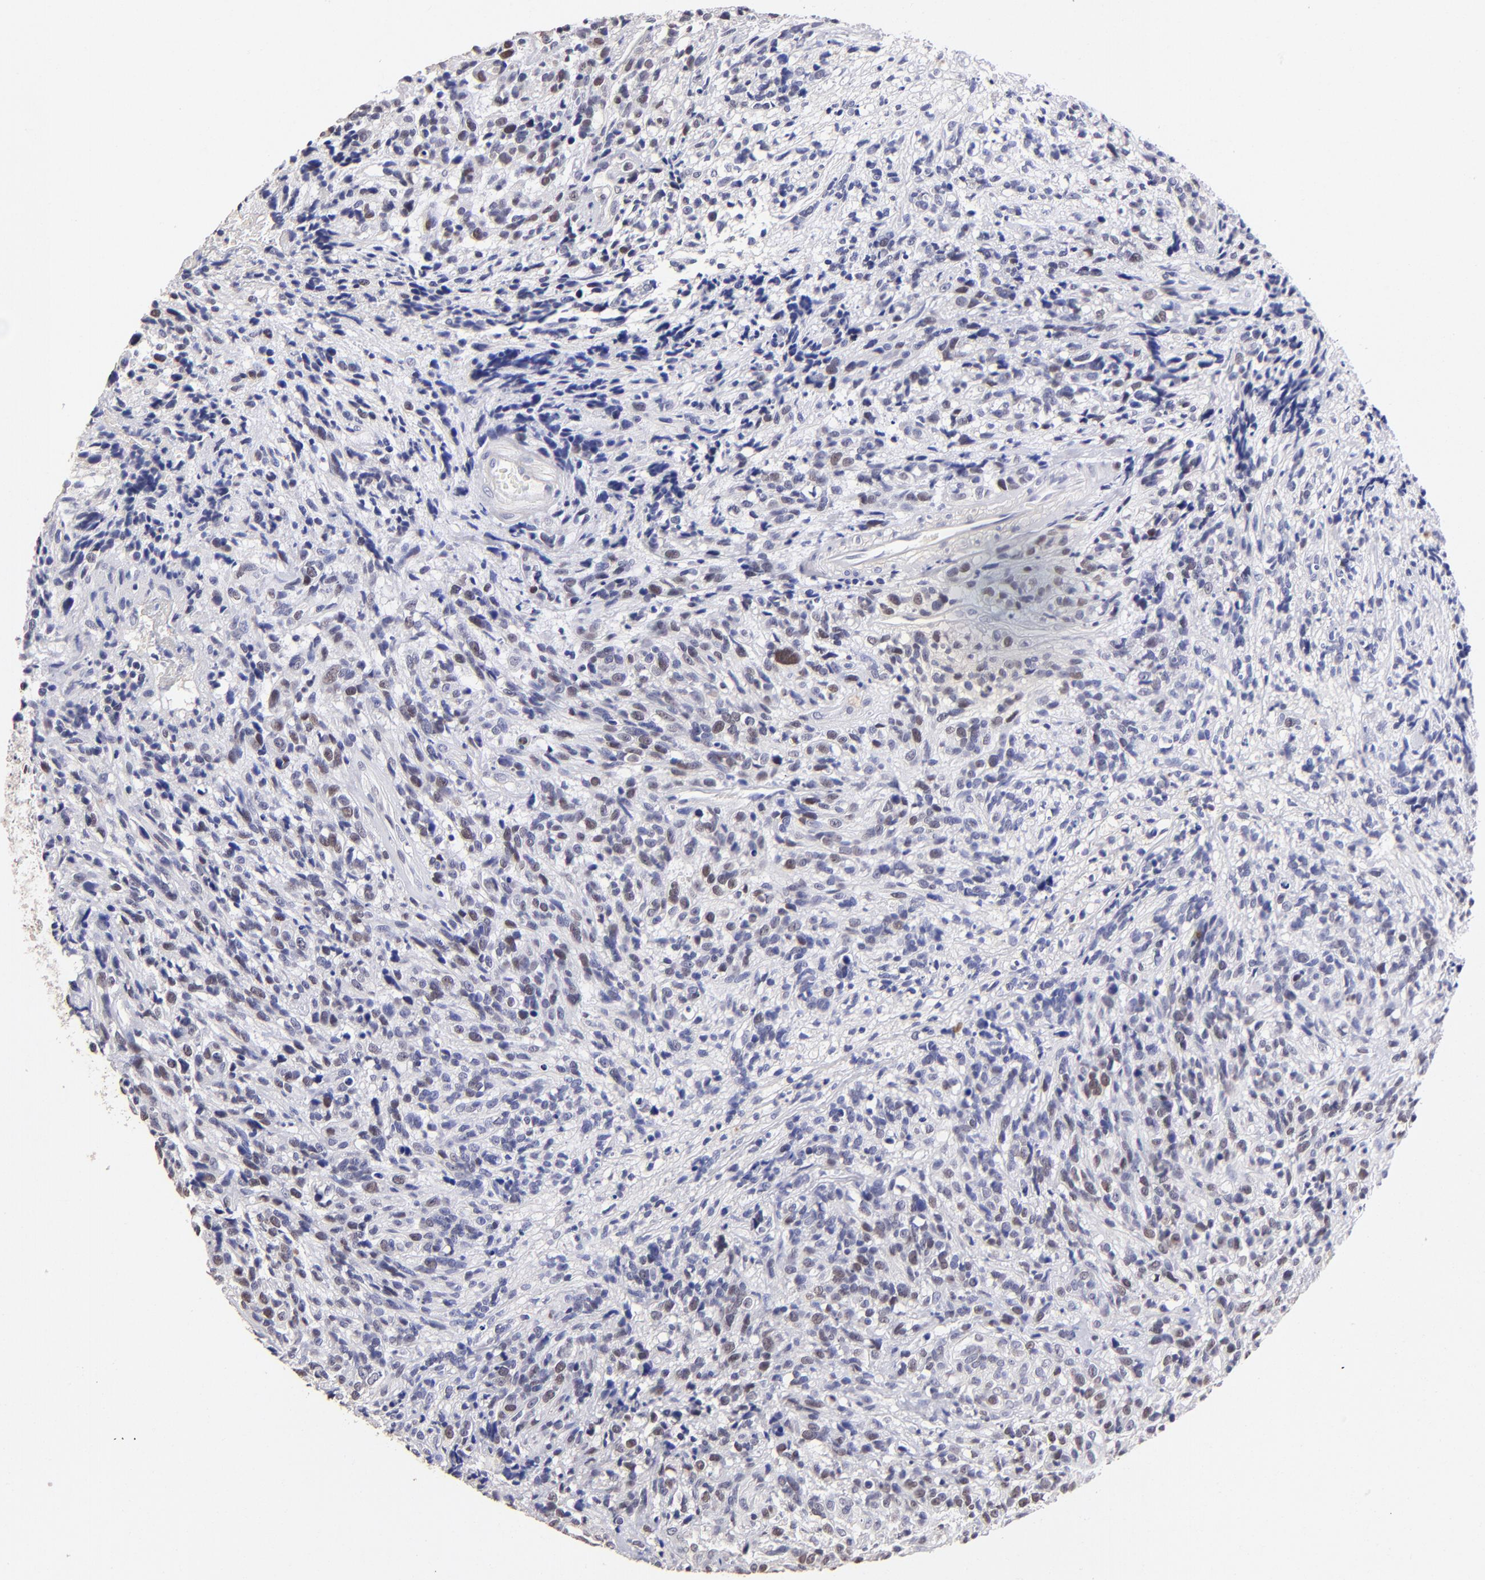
{"staining": {"intensity": "moderate", "quantity": "25%-75%", "location": "nuclear"}, "tissue": "glioma", "cell_type": "Tumor cells", "image_type": "cancer", "snomed": [{"axis": "morphology", "description": "Glioma, malignant, High grade"}, {"axis": "topography", "description": "Brain"}], "caption": "Brown immunohistochemical staining in human malignant high-grade glioma shows moderate nuclear expression in about 25%-75% of tumor cells.", "gene": "DNMT1", "patient": {"sex": "male", "age": 66}}